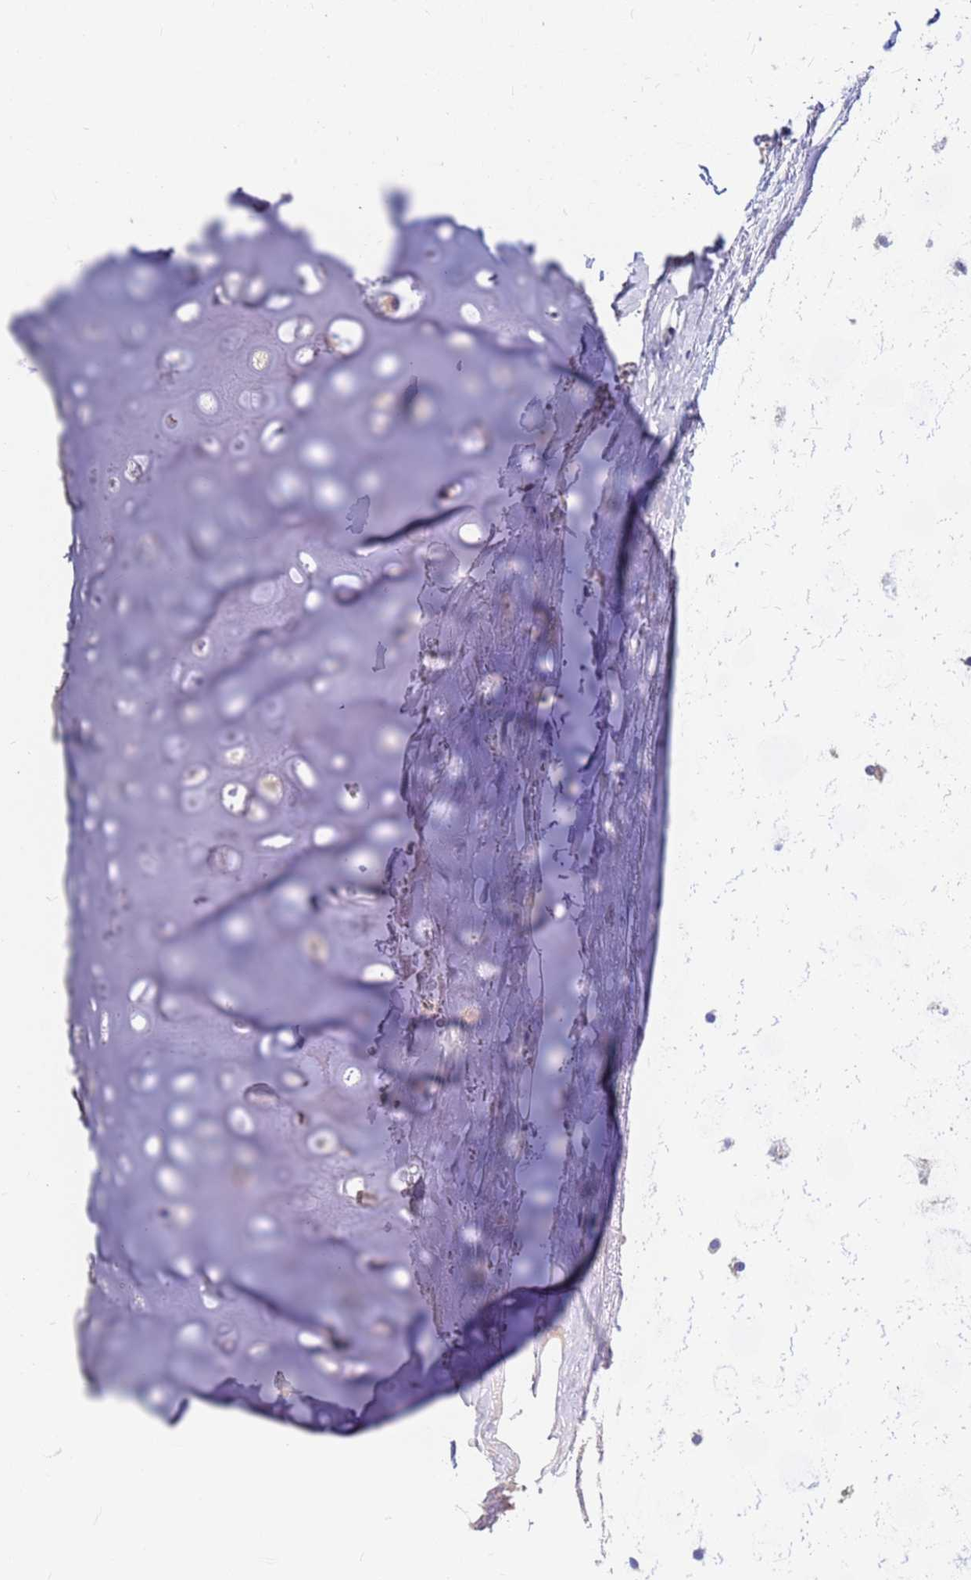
{"staining": {"intensity": "negative", "quantity": "none", "location": "none"}, "tissue": "adipose tissue", "cell_type": "Adipocytes", "image_type": "normal", "snomed": [{"axis": "morphology", "description": "Normal tissue, NOS"}, {"axis": "topography", "description": "Cartilage tissue"}], "caption": "This is an immunohistochemistry (IHC) image of unremarkable human adipose tissue. There is no staining in adipocytes.", "gene": "DPRX", "patient": {"sex": "male", "age": 66}}